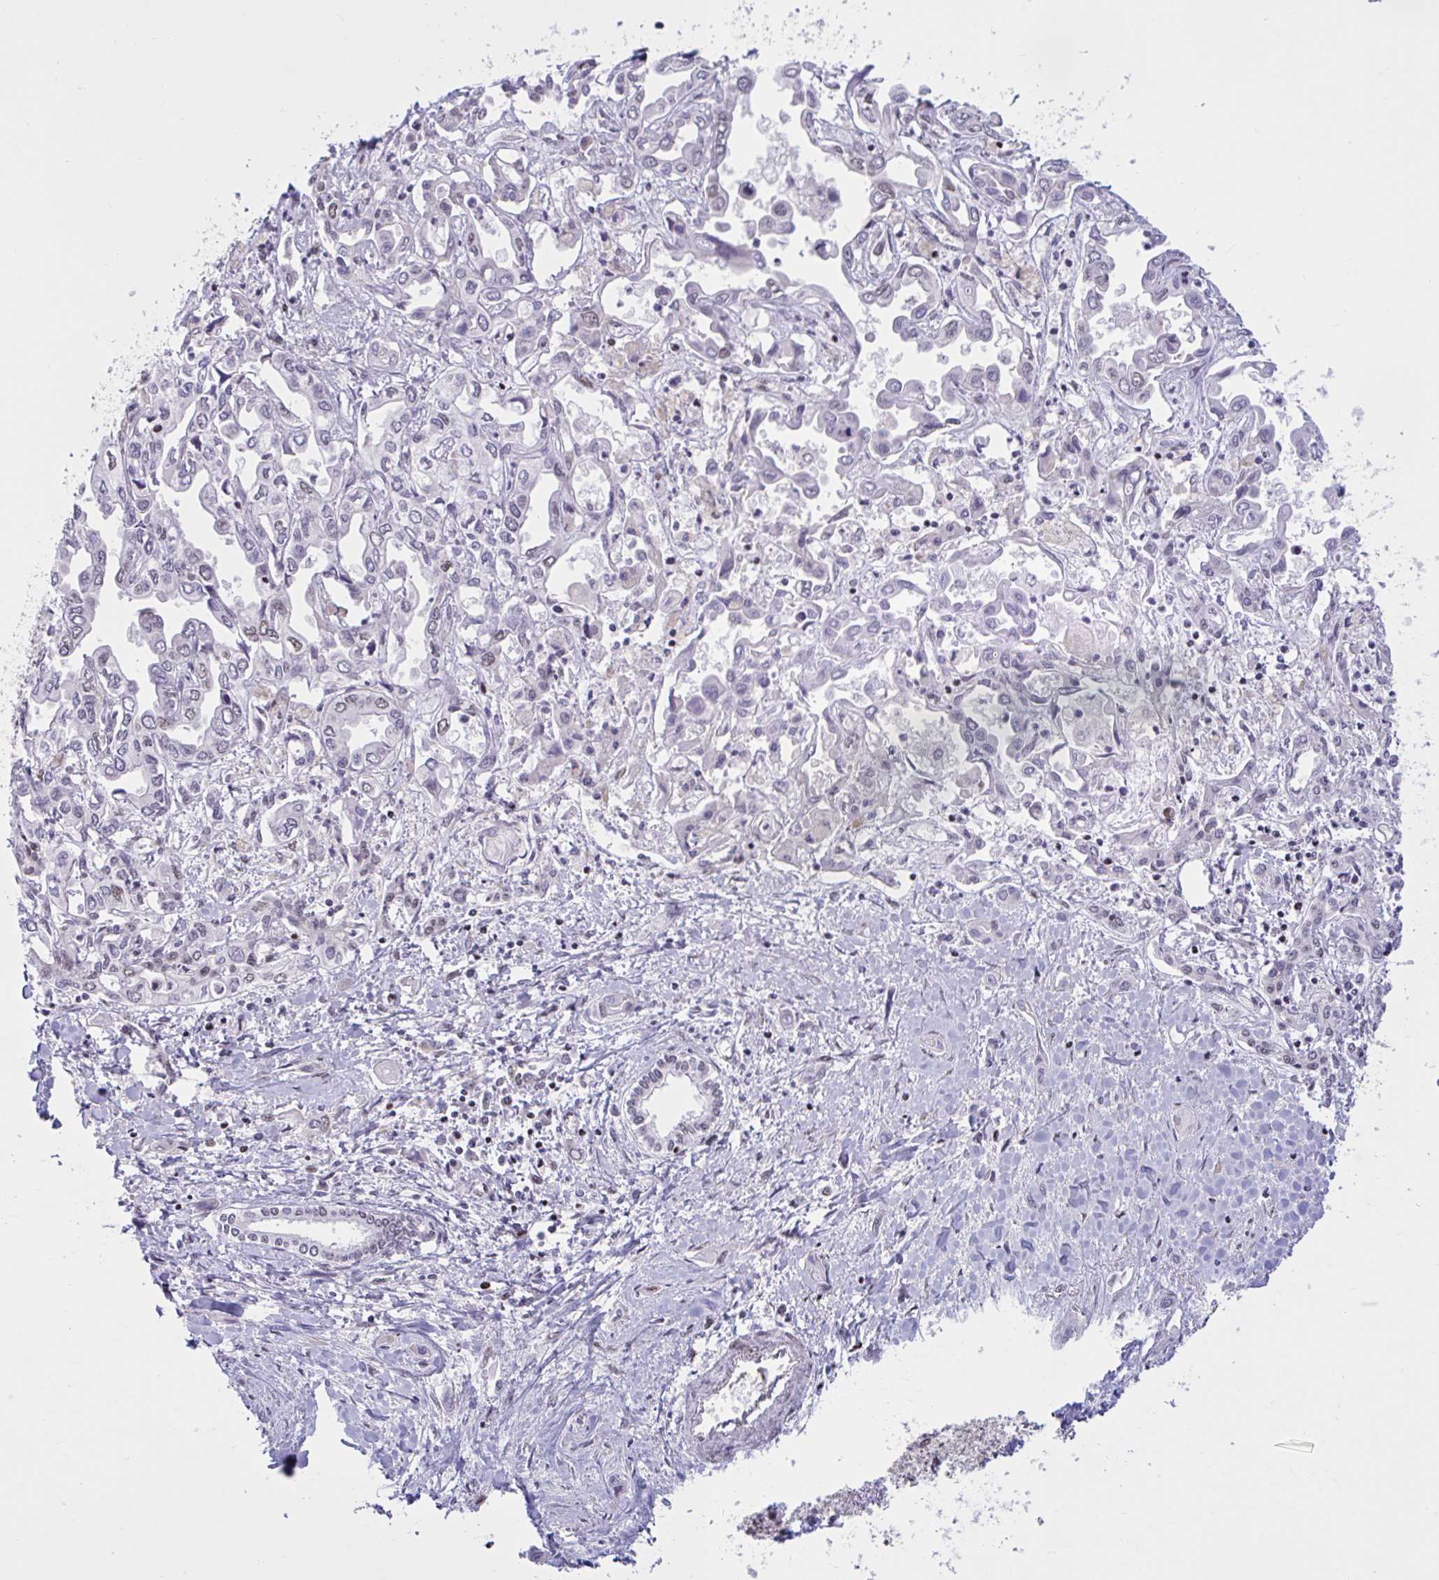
{"staining": {"intensity": "moderate", "quantity": "<25%", "location": "nuclear"}, "tissue": "liver cancer", "cell_type": "Tumor cells", "image_type": "cancer", "snomed": [{"axis": "morphology", "description": "Cholangiocarcinoma"}, {"axis": "topography", "description": "Liver"}], "caption": "Immunohistochemistry (IHC) (DAB) staining of liver cancer exhibits moderate nuclear protein positivity in about <25% of tumor cells.", "gene": "RBL1", "patient": {"sex": "female", "age": 64}}